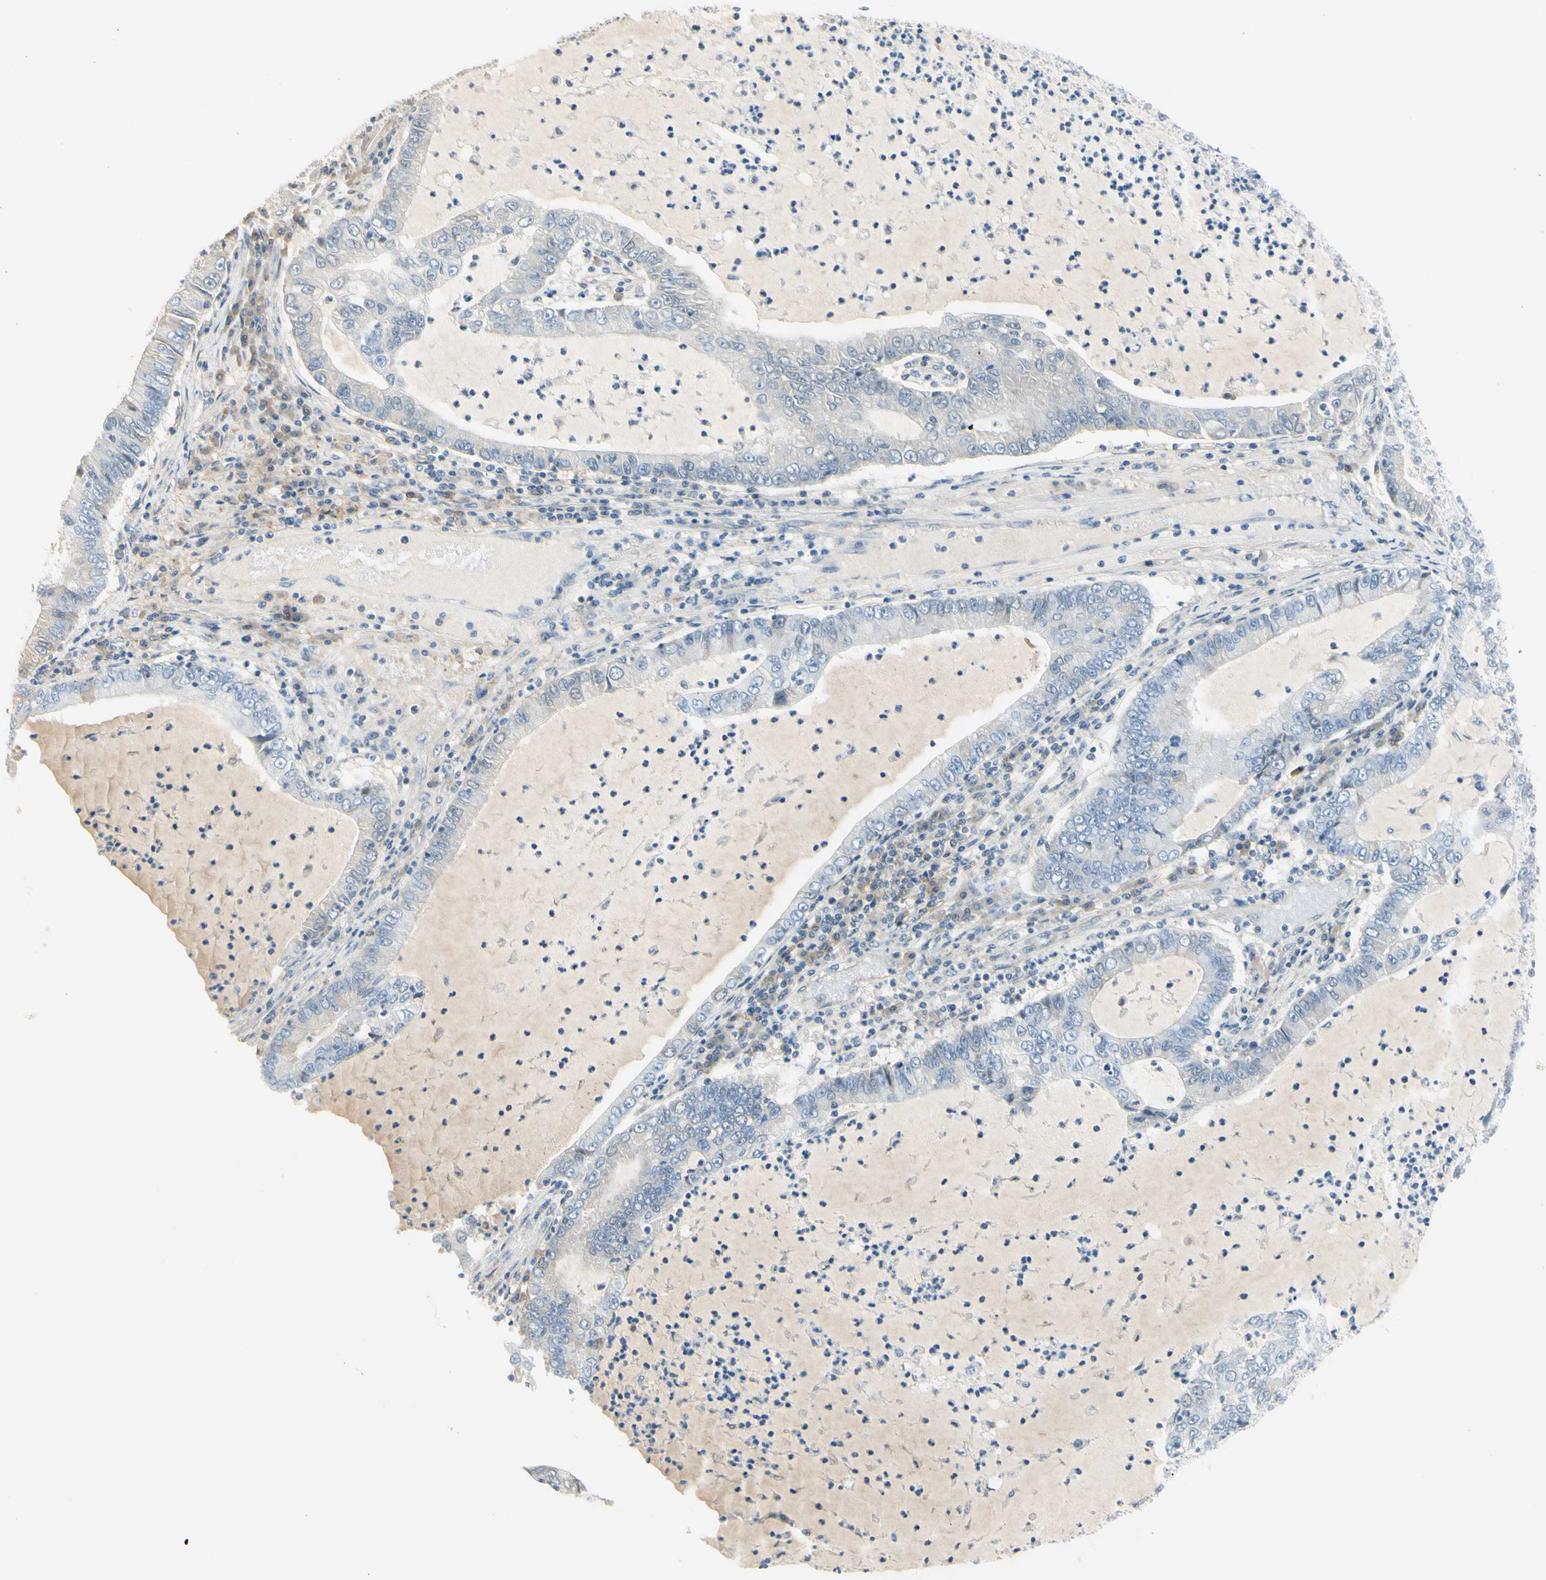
{"staining": {"intensity": "negative", "quantity": "none", "location": "none"}, "tissue": "lung cancer", "cell_type": "Tumor cells", "image_type": "cancer", "snomed": [{"axis": "morphology", "description": "Adenocarcinoma, NOS"}, {"axis": "topography", "description": "Lung"}], "caption": "Lung adenocarcinoma was stained to show a protein in brown. There is no significant staining in tumor cells. Brightfield microscopy of immunohistochemistry (IHC) stained with DAB (brown) and hematoxylin (blue), captured at high magnification.", "gene": "ASB9", "patient": {"sex": "female", "age": 51}}